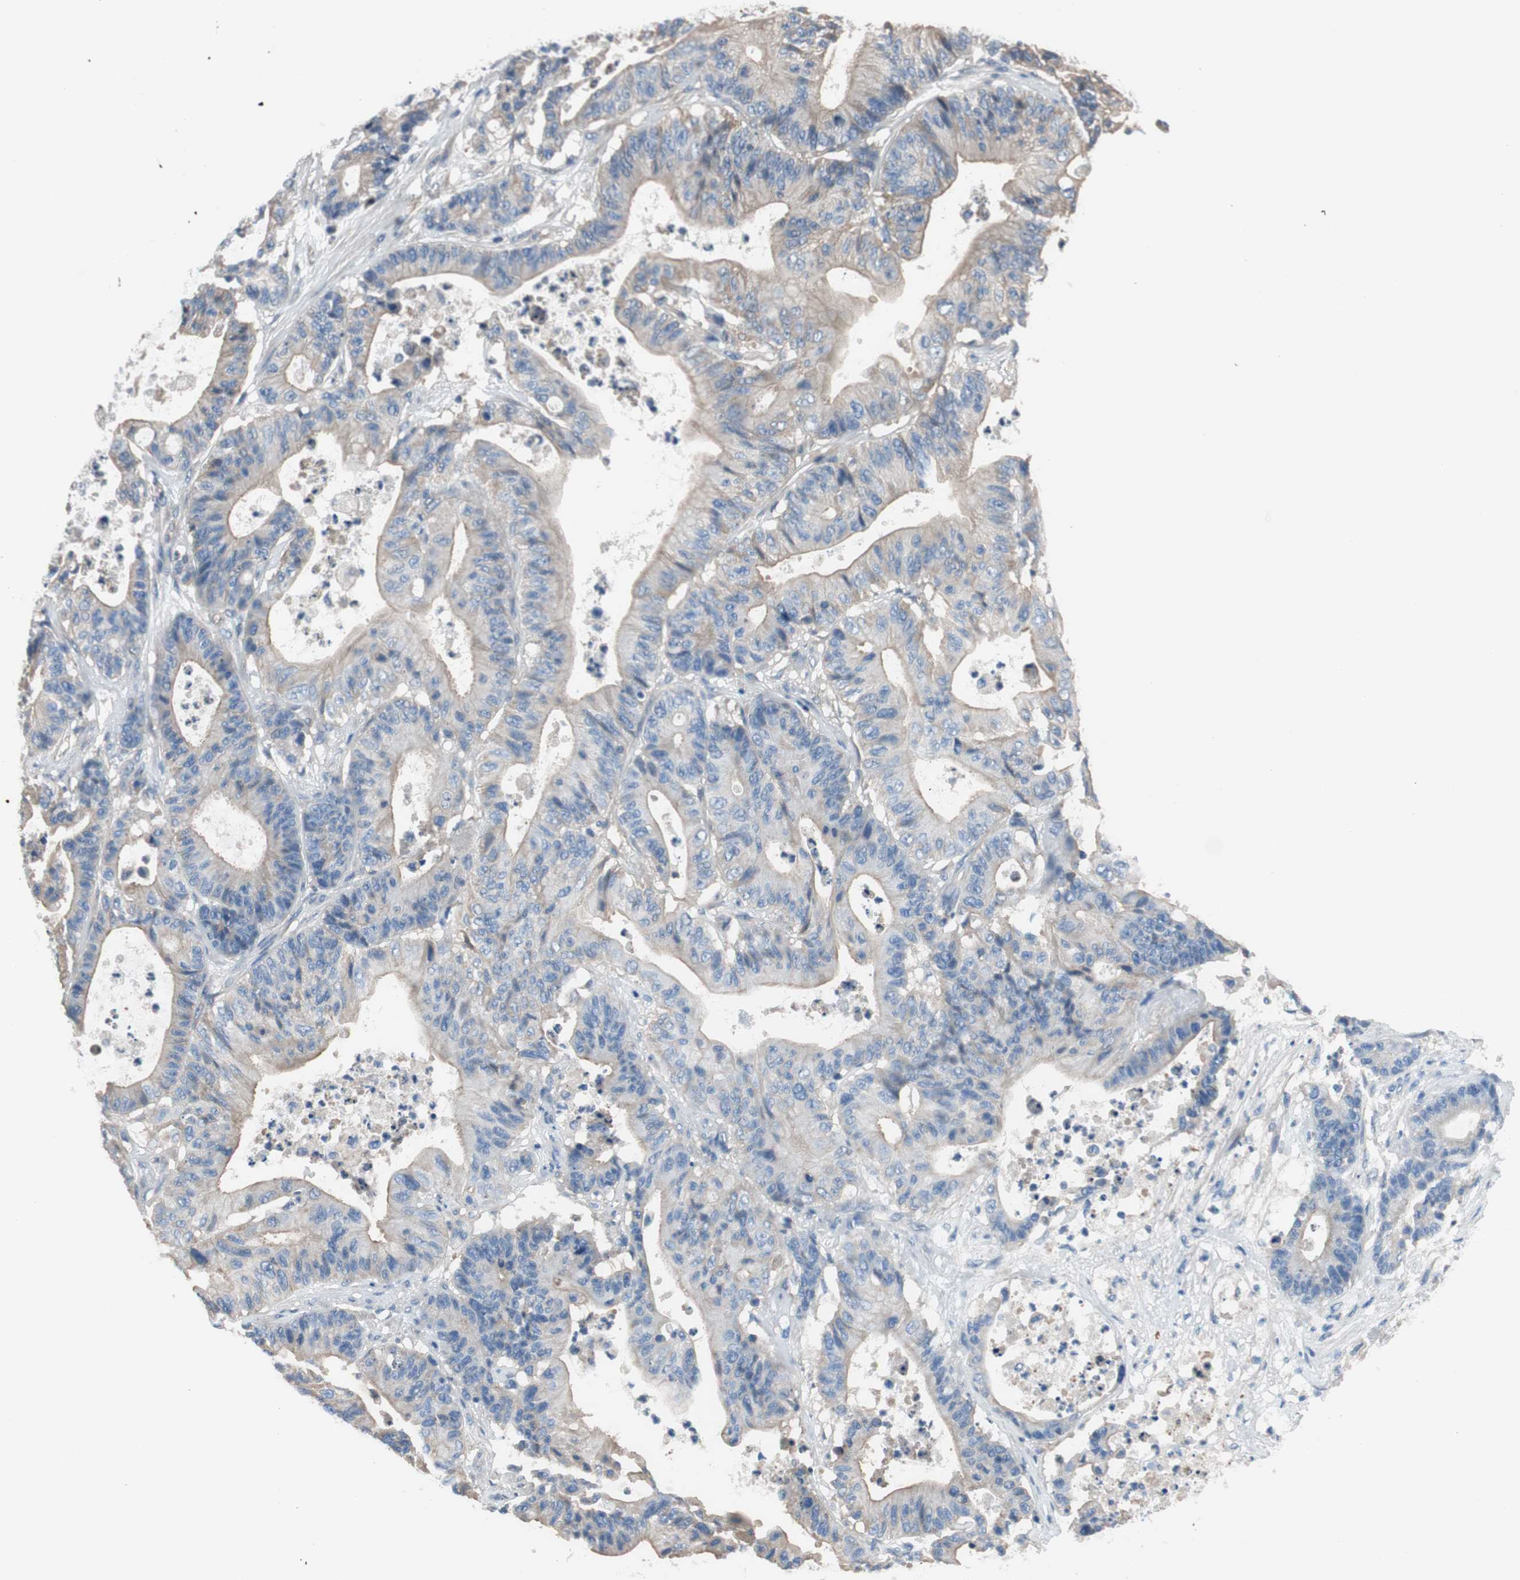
{"staining": {"intensity": "weak", "quantity": ">75%", "location": "cytoplasmic/membranous"}, "tissue": "colorectal cancer", "cell_type": "Tumor cells", "image_type": "cancer", "snomed": [{"axis": "morphology", "description": "Adenocarcinoma, NOS"}, {"axis": "topography", "description": "Colon"}], "caption": "IHC micrograph of colorectal cancer (adenocarcinoma) stained for a protein (brown), which demonstrates low levels of weak cytoplasmic/membranous staining in about >75% of tumor cells.", "gene": "CALML3", "patient": {"sex": "female", "age": 84}}